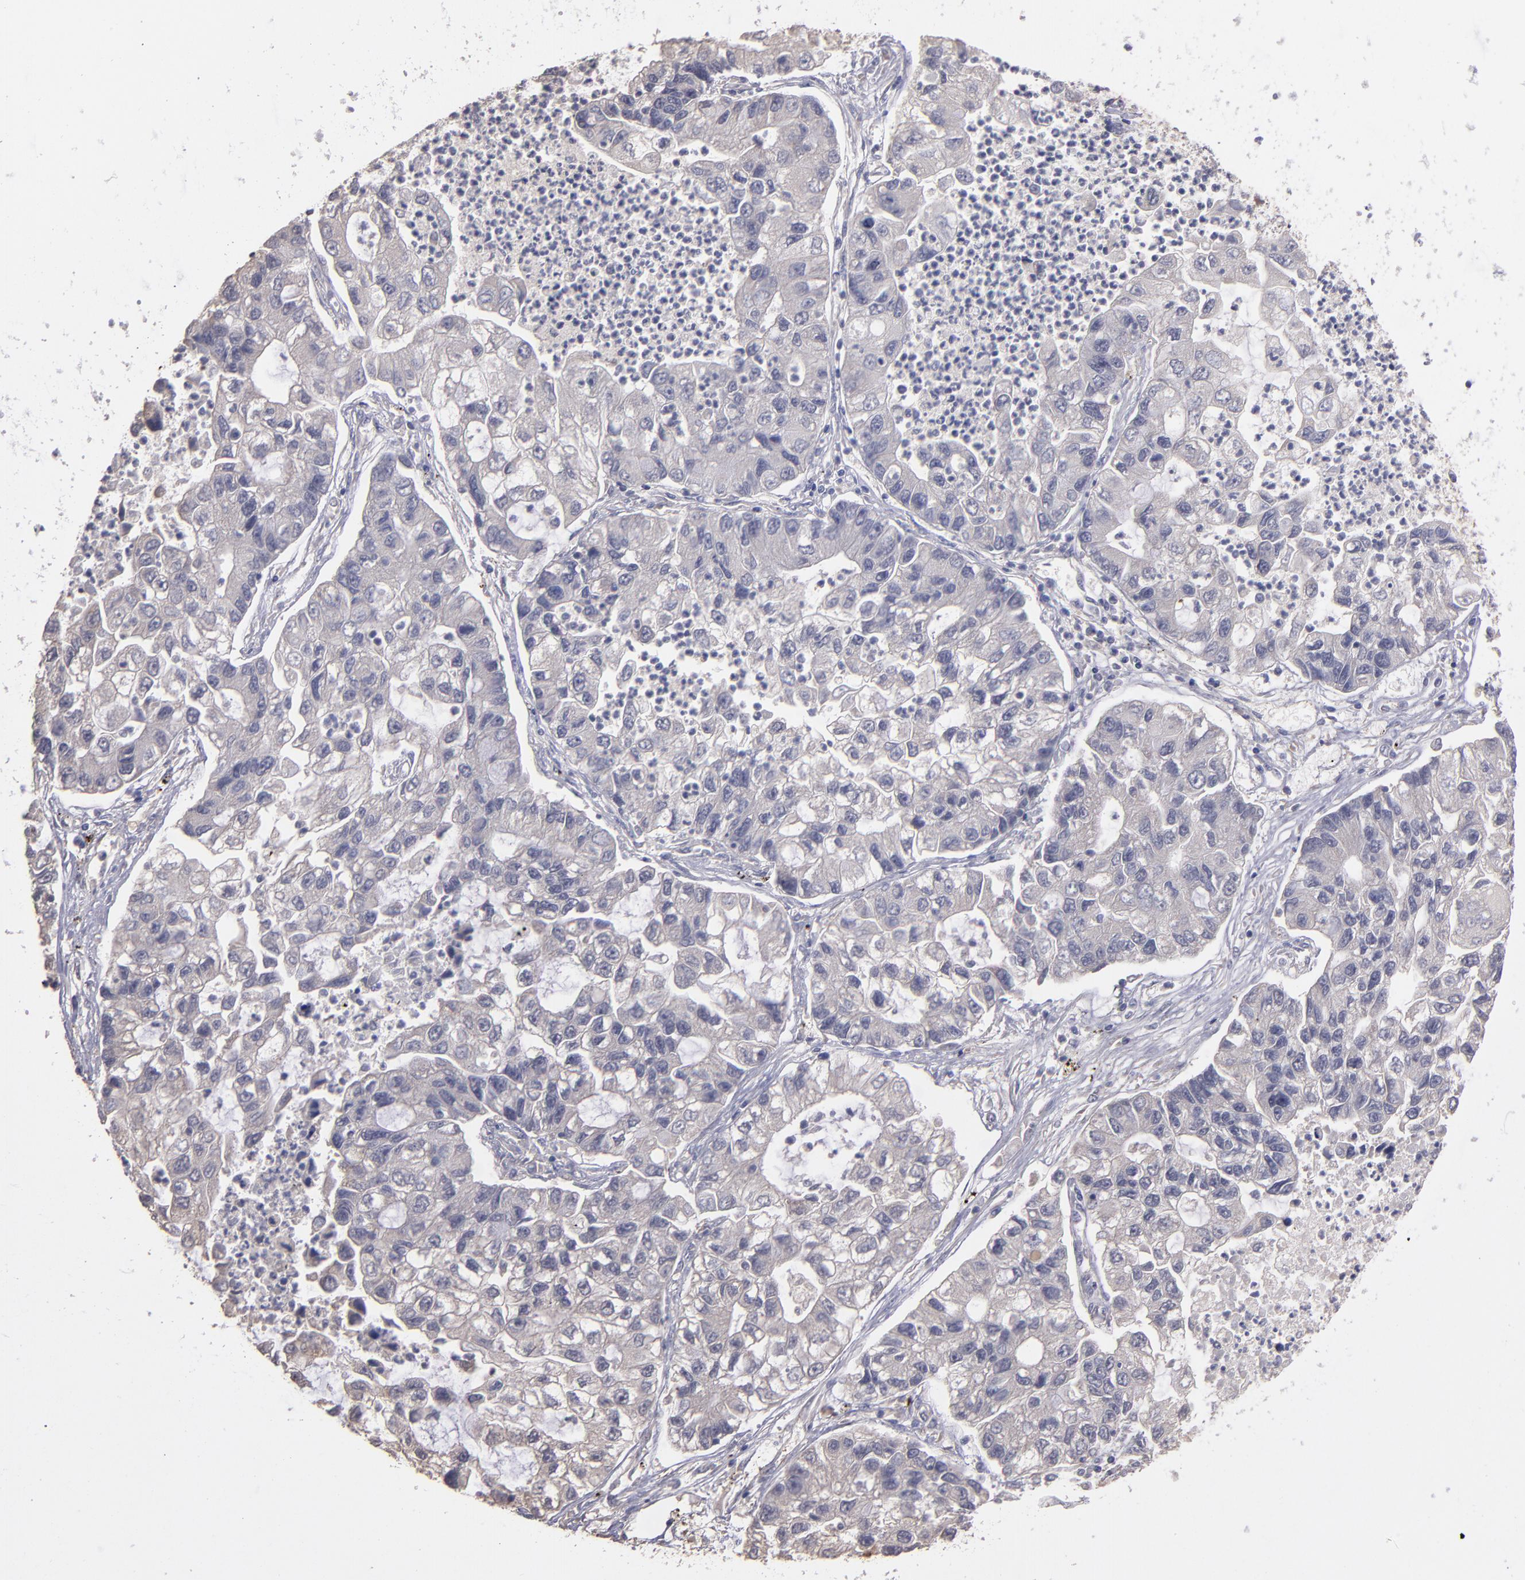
{"staining": {"intensity": "weak", "quantity": "<25%", "location": "cytoplasmic/membranous"}, "tissue": "lung cancer", "cell_type": "Tumor cells", "image_type": "cancer", "snomed": [{"axis": "morphology", "description": "Adenocarcinoma, NOS"}, {"axis": "topography", "description": "Lung"}], "caption": "DAB immunohistochemical staining of adenocarcinoma (lung) shows no significant staining in tumor cells. (DAB immunohistochemistry visualized using brightfield microscopy, high magnification).", "gene": "GNAZ", "patient": {"sex": "female", "age": 51}}